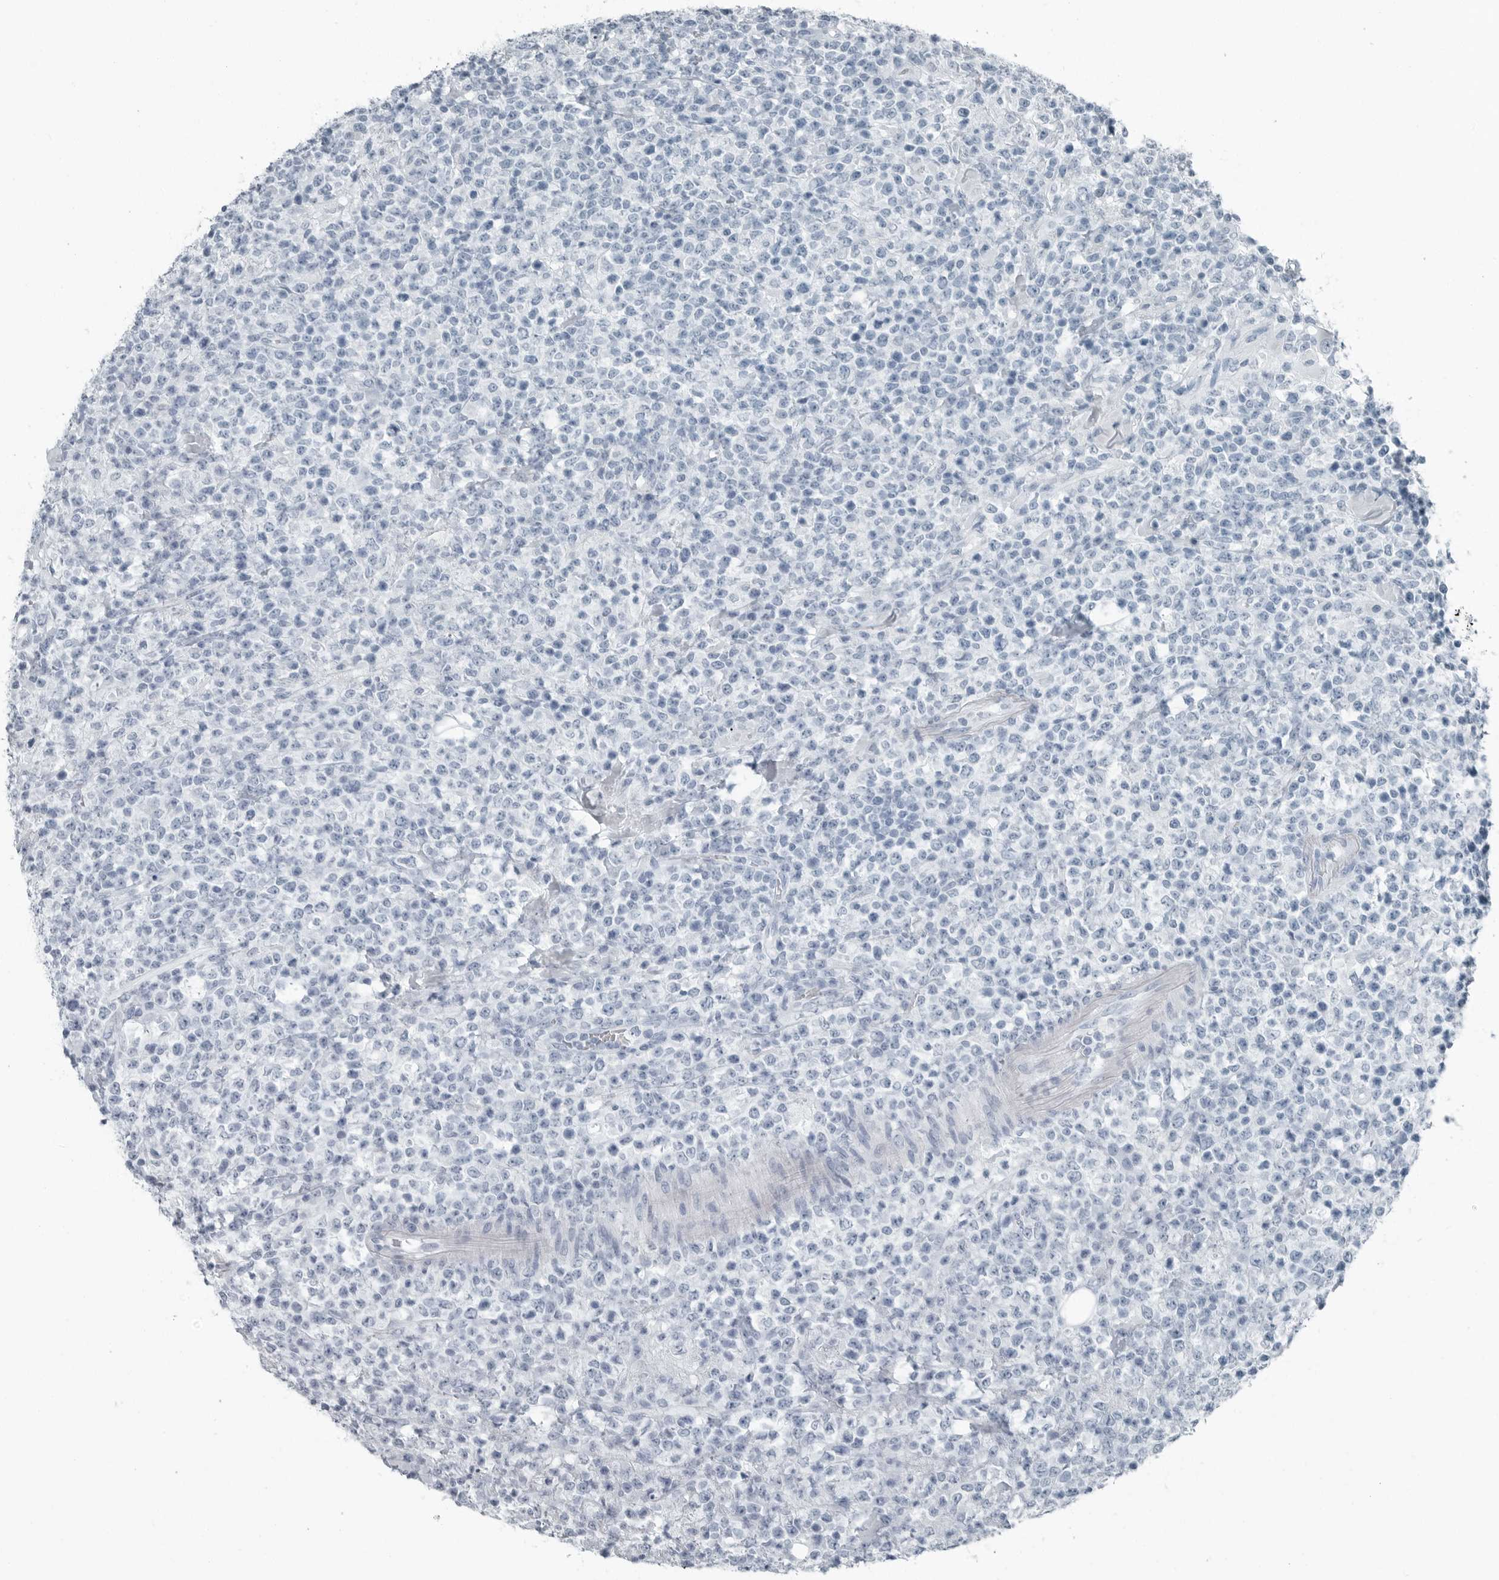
{"staining": {"intensity": "negative", "quantity": "none", "location": "none"}, "tissue": "lymphoma", "cell_type": "Tumor cells", "image_type": "cancer", "snomed": [{"axis": "morphology", "description": "Malignant lymphoma, non-Hodgkin's type, High grade"}, {"axis": "topography", "description": "Colon"}], "caption": "High-grade malignant lymphoma, non-Hodgkin's type was stained to show a protein in brown. There is no significant expression in tumor cells.", "gene": "FABP6", "patient": {"sex": "female", "age": 53}}